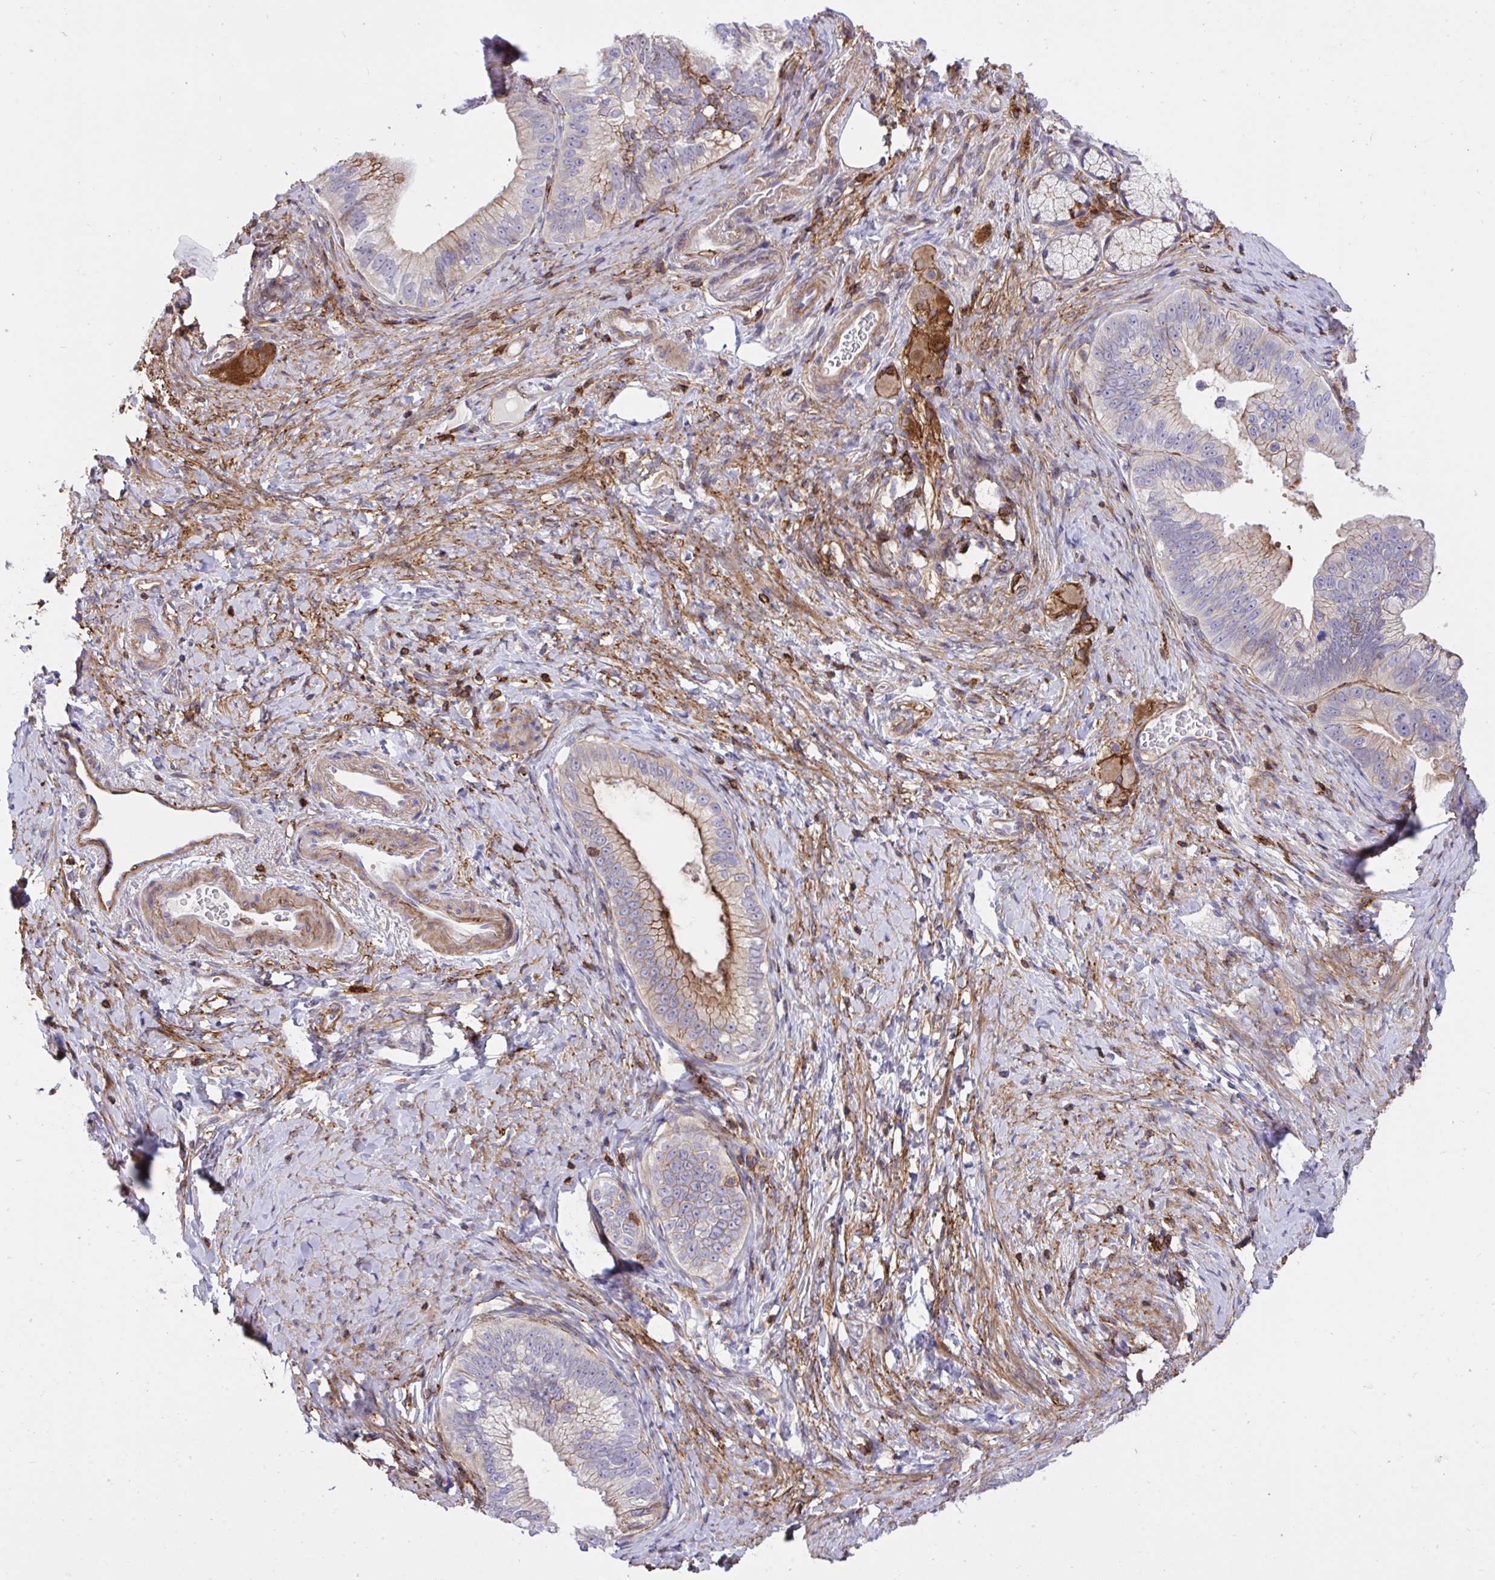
{"staining": {"intensity": "moderate", "quantity": "<25%", "location": "cytoplasmic/membranous"}, "tissue": "pancreatic cancer", "cell_type": "Tumor cells", "image_type": "cancer", "snomed": [{"axis": "morphology", "description": "Adenocarcinoma, NOS"}, {"axis": "topography", "description": "Pancreas"}], "caption": "Immunohistochemical staining of pancreatic cancer reveals moderate cytoplasmic/membranous protein expression in about <25% of tumor cells.", "gene": "ERI1", "patient": {"sex": "male", "age": 70}}